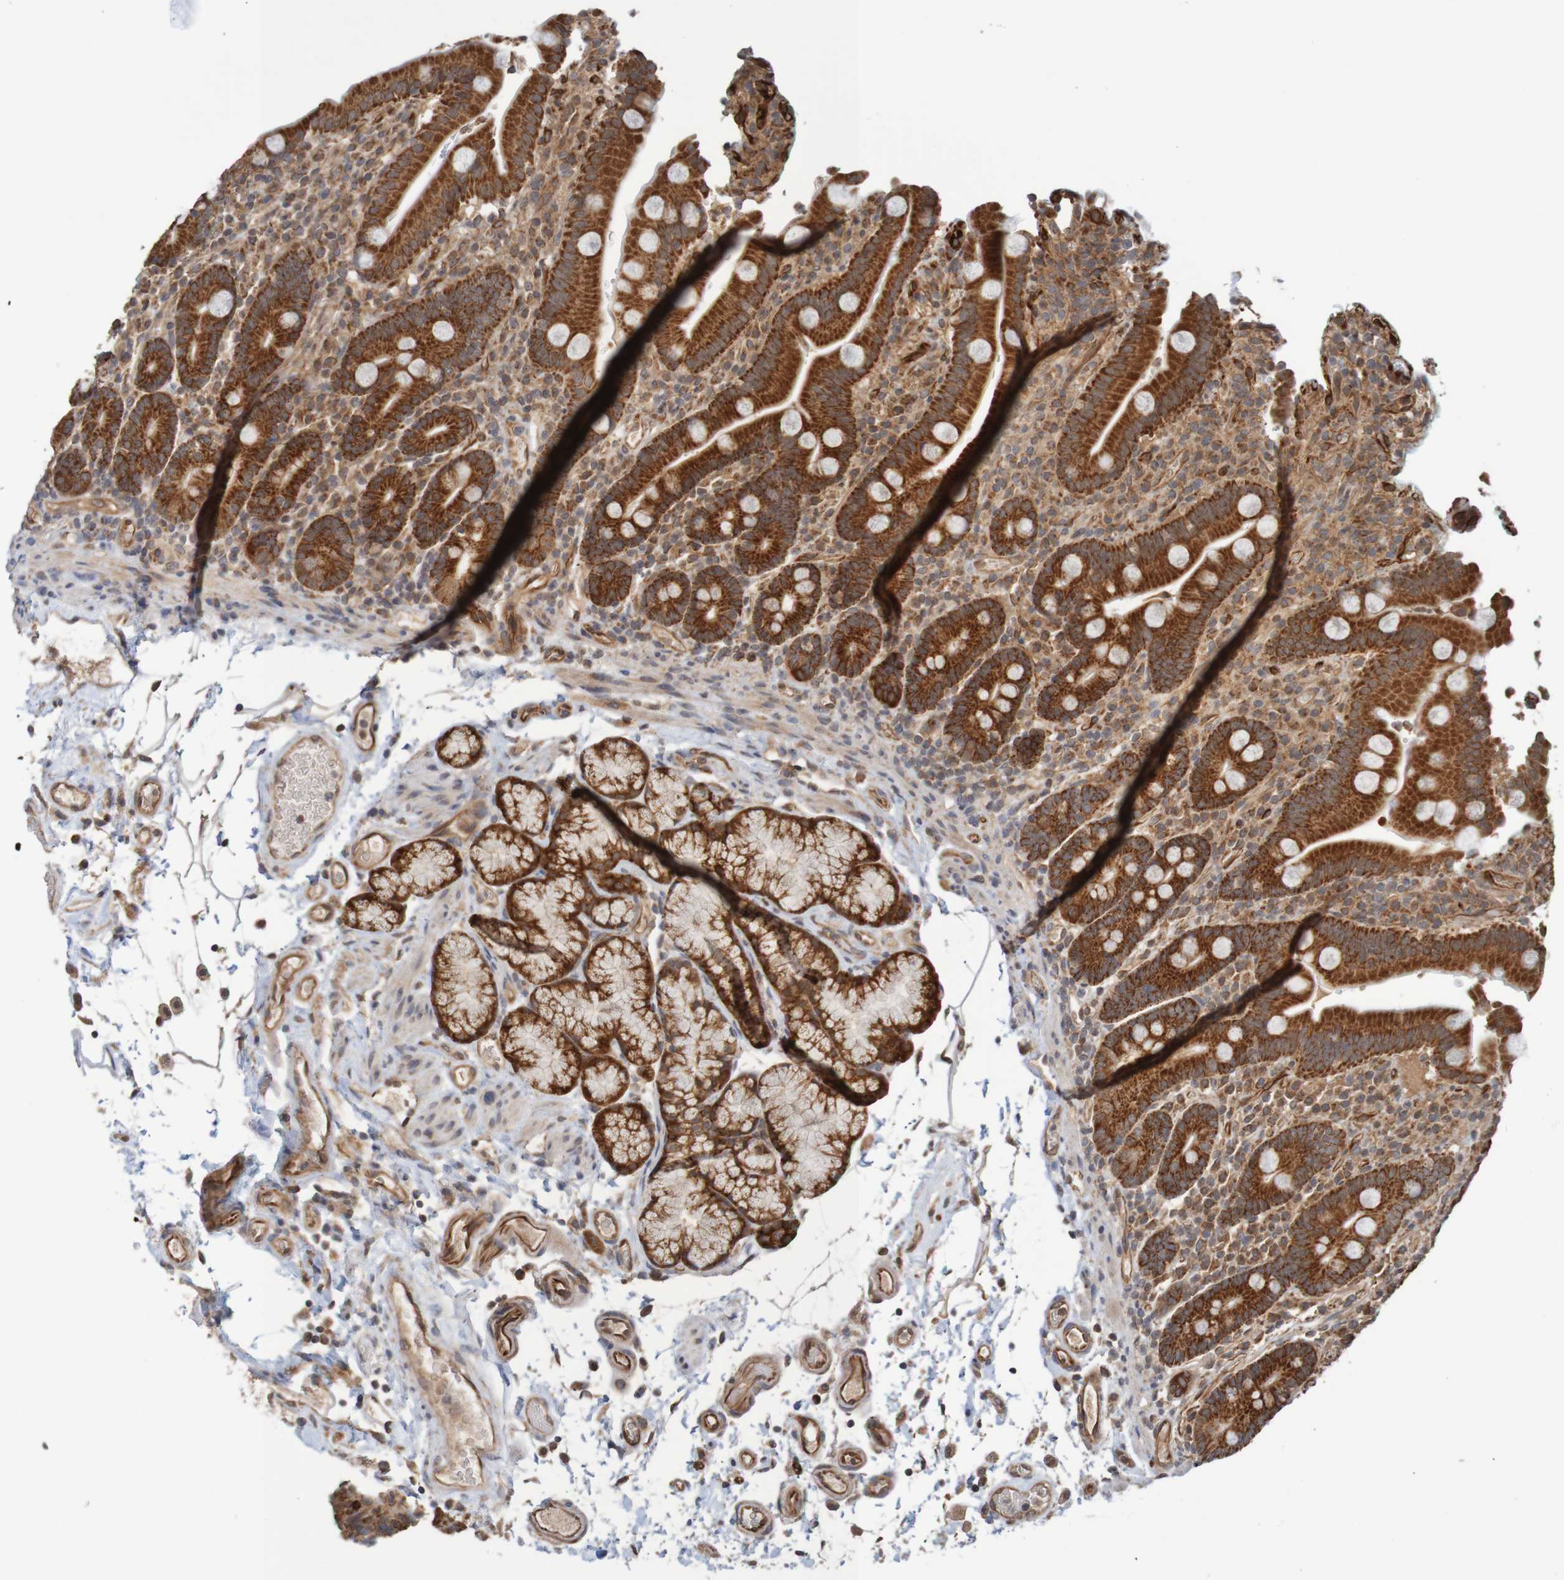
{"staining": {"intensity": "strong", "quantity": ">75%", "location": "cytoplasmic/membranous"}, "tissue": "duodenum", "cell_type": "Glandular cells", "image_type": "normal", "snomed": [{"axis": "morphology", "description": "Normal tissue, NOS"}, {"axis": "topography", "description": "Small intestine, NOS"}], "caption": "Brown immunohistochemical staining in benign human duodenum exhibits strong cytoplasmic/membranous staining in approximately >75% of glandular cells. The staining was performed using DAB, with brown indicating positive protein expression. Nuclei are stained blue with hematoxylin.", "gene": "MRPL52", "patient": {"sex": "female", "age": 71}}